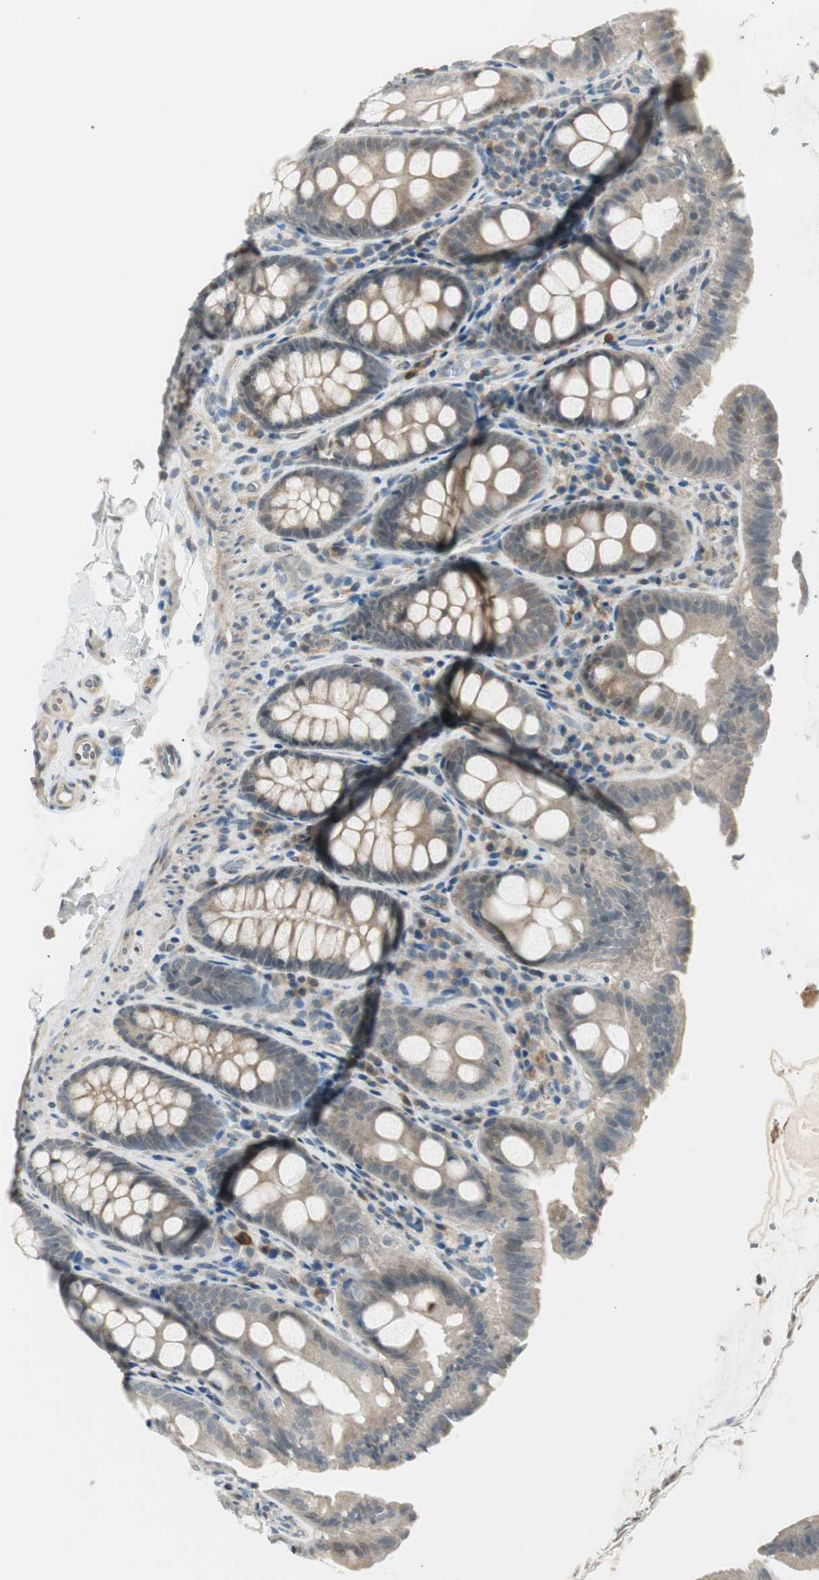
{"staining": {"intensity": "moderate", "quantity": ">75%", "location": "cytoplasmic/membranous"}, "tissue": "colon", "cell_type": "Endothelial cells", "image_type": "normal", "snomed": [{"axis": "morphology", "description": "Normal tissue, NOS"}, {"axis": "topography", "description": "Colon"}], "caption": "Brown immunohistochemical staining in normal colon exhibits moderate cytoplasmic/membranous staining in approximately >75% of endothelial cells.", "gene": "PCDHB15", "patient": {"sex": "female", "age": 61}}